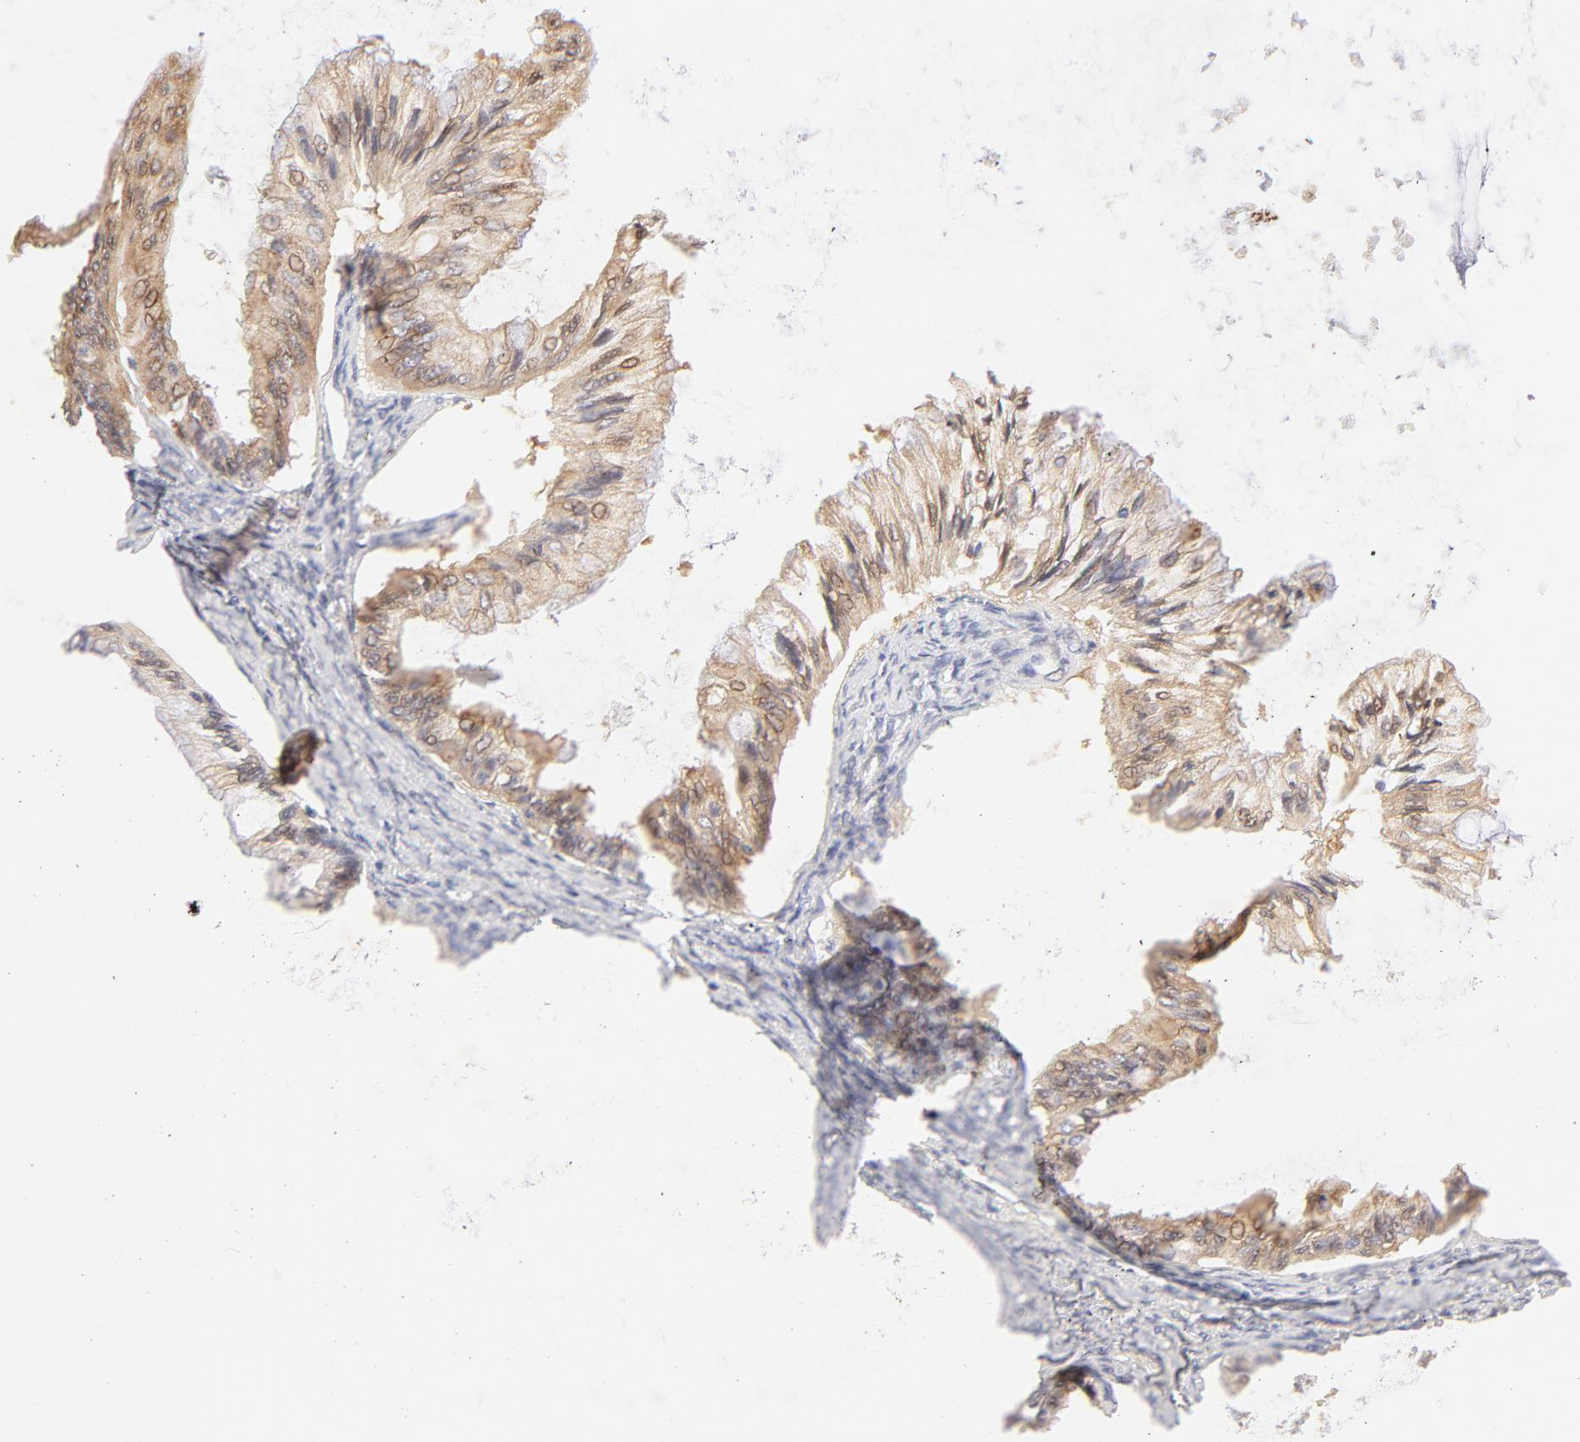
{"staining": {"intensity": "moderate", "quantity": ">75%", "location": "cytoplasmic/membranous,nuclear"}, "tissue": "ovarian cancer", "cell_type": "Tumor cells", "image_type": "cancer", "snomed": [{"axis": "morphology", "description": "Cystadenocarcinoma, mucinous, NOS"}, {"axis": "topography", "description": "Ovary"}], "caption": "Protein expression by immunohistochemistry (IHC) shows moderate cytoplasmic/membranous and nuclear positivity in approximately >75% of tumor cells in ovarian cancer (mucinous cystadenocarcinoma).", "gene": "RPS6KA1", "patient": {"sex": "female", "age": 57}}